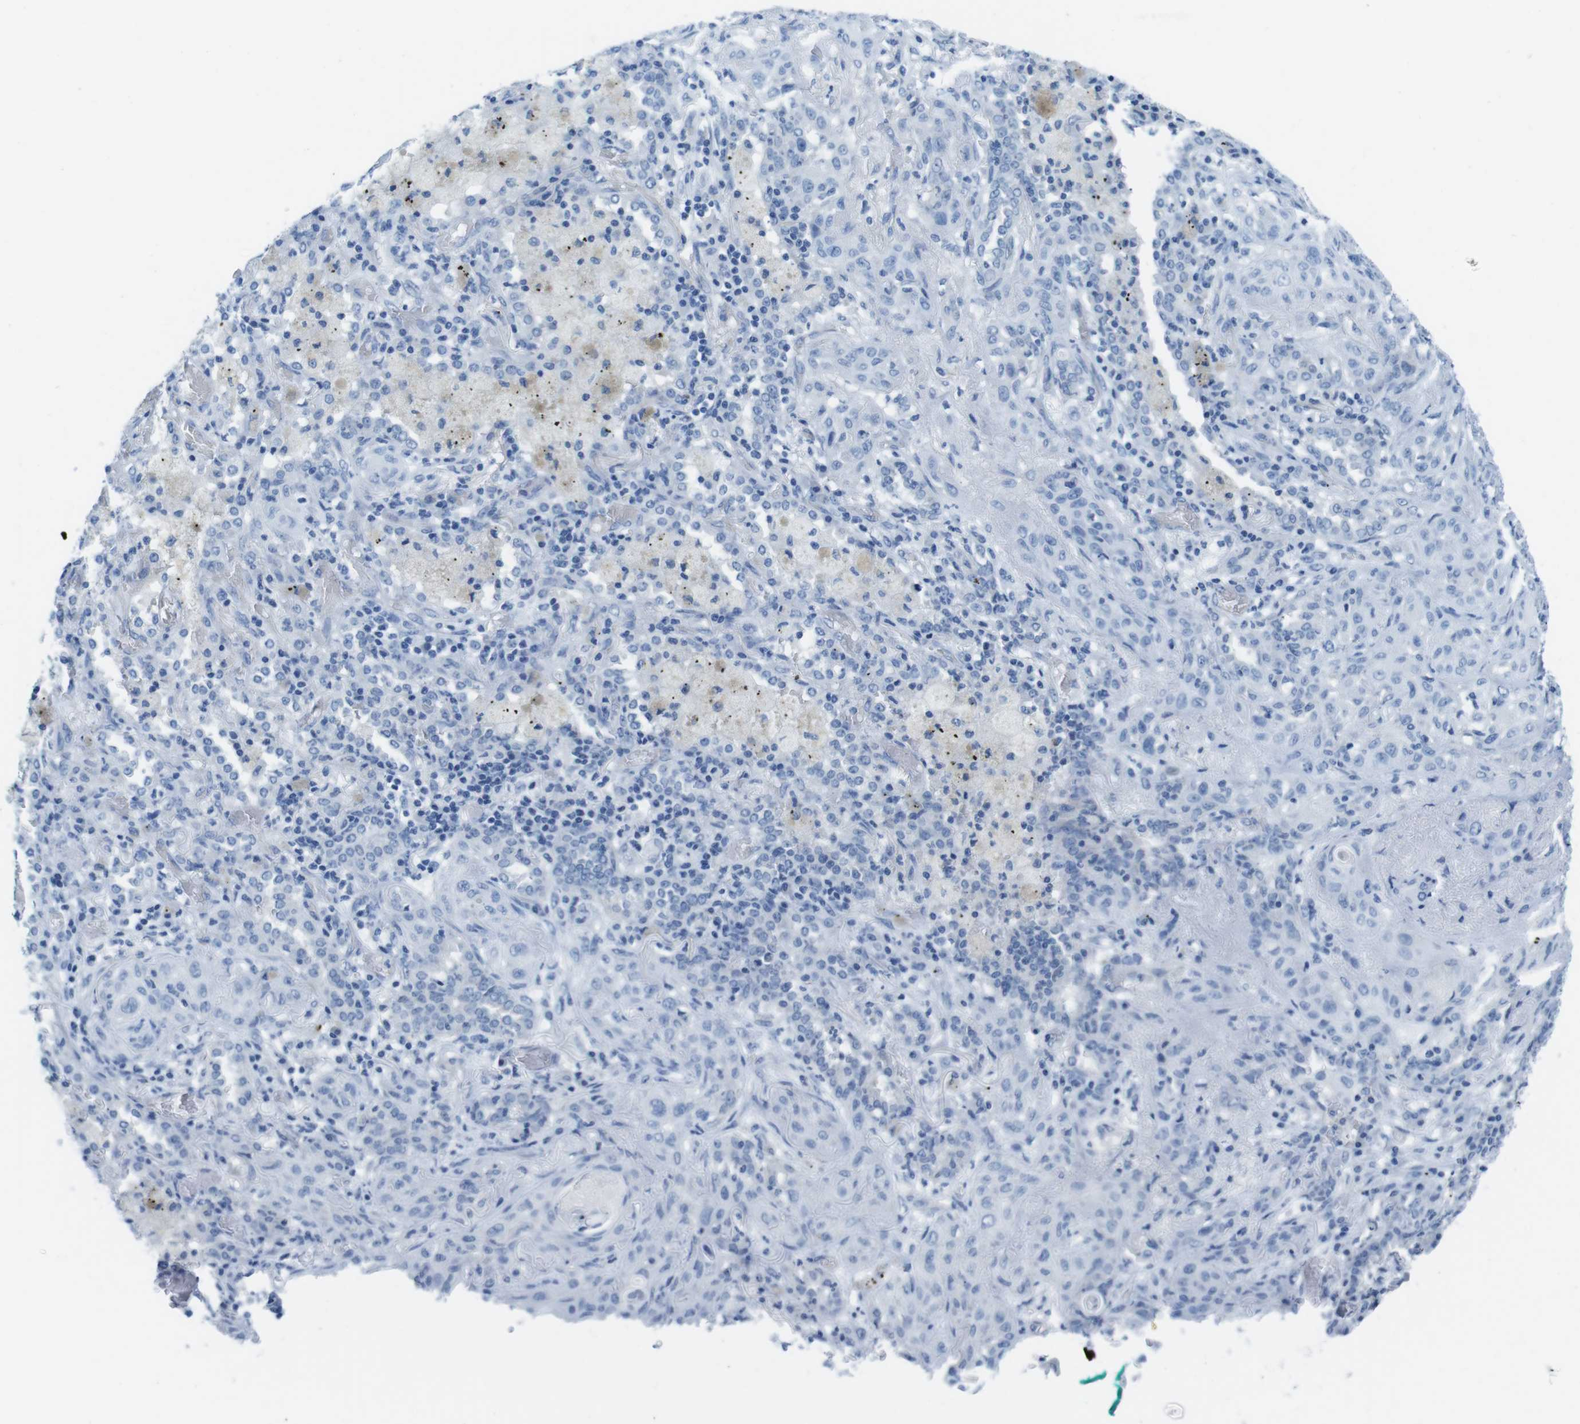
{"staining": {"intensity": "negative", "quantity": "none", "location": "none"}, "tissue": "lung cancer", "cell_type": "Tumor cells", "image_type": "cancer", "snomed": [{"axis": "morphology", "description": "Squamous cell carcinoma, NOS"}, {"axis": "topography", "description": "Lung"}], "caption": "High power microscopy micrograph of an immunohistochemistry (IHC) histopathology image of lung squamous cell carcinoma, revealing no significant expression in tumor cells.", "gene": "GAP43", "patient": {"sex": "female", "age": 47}}